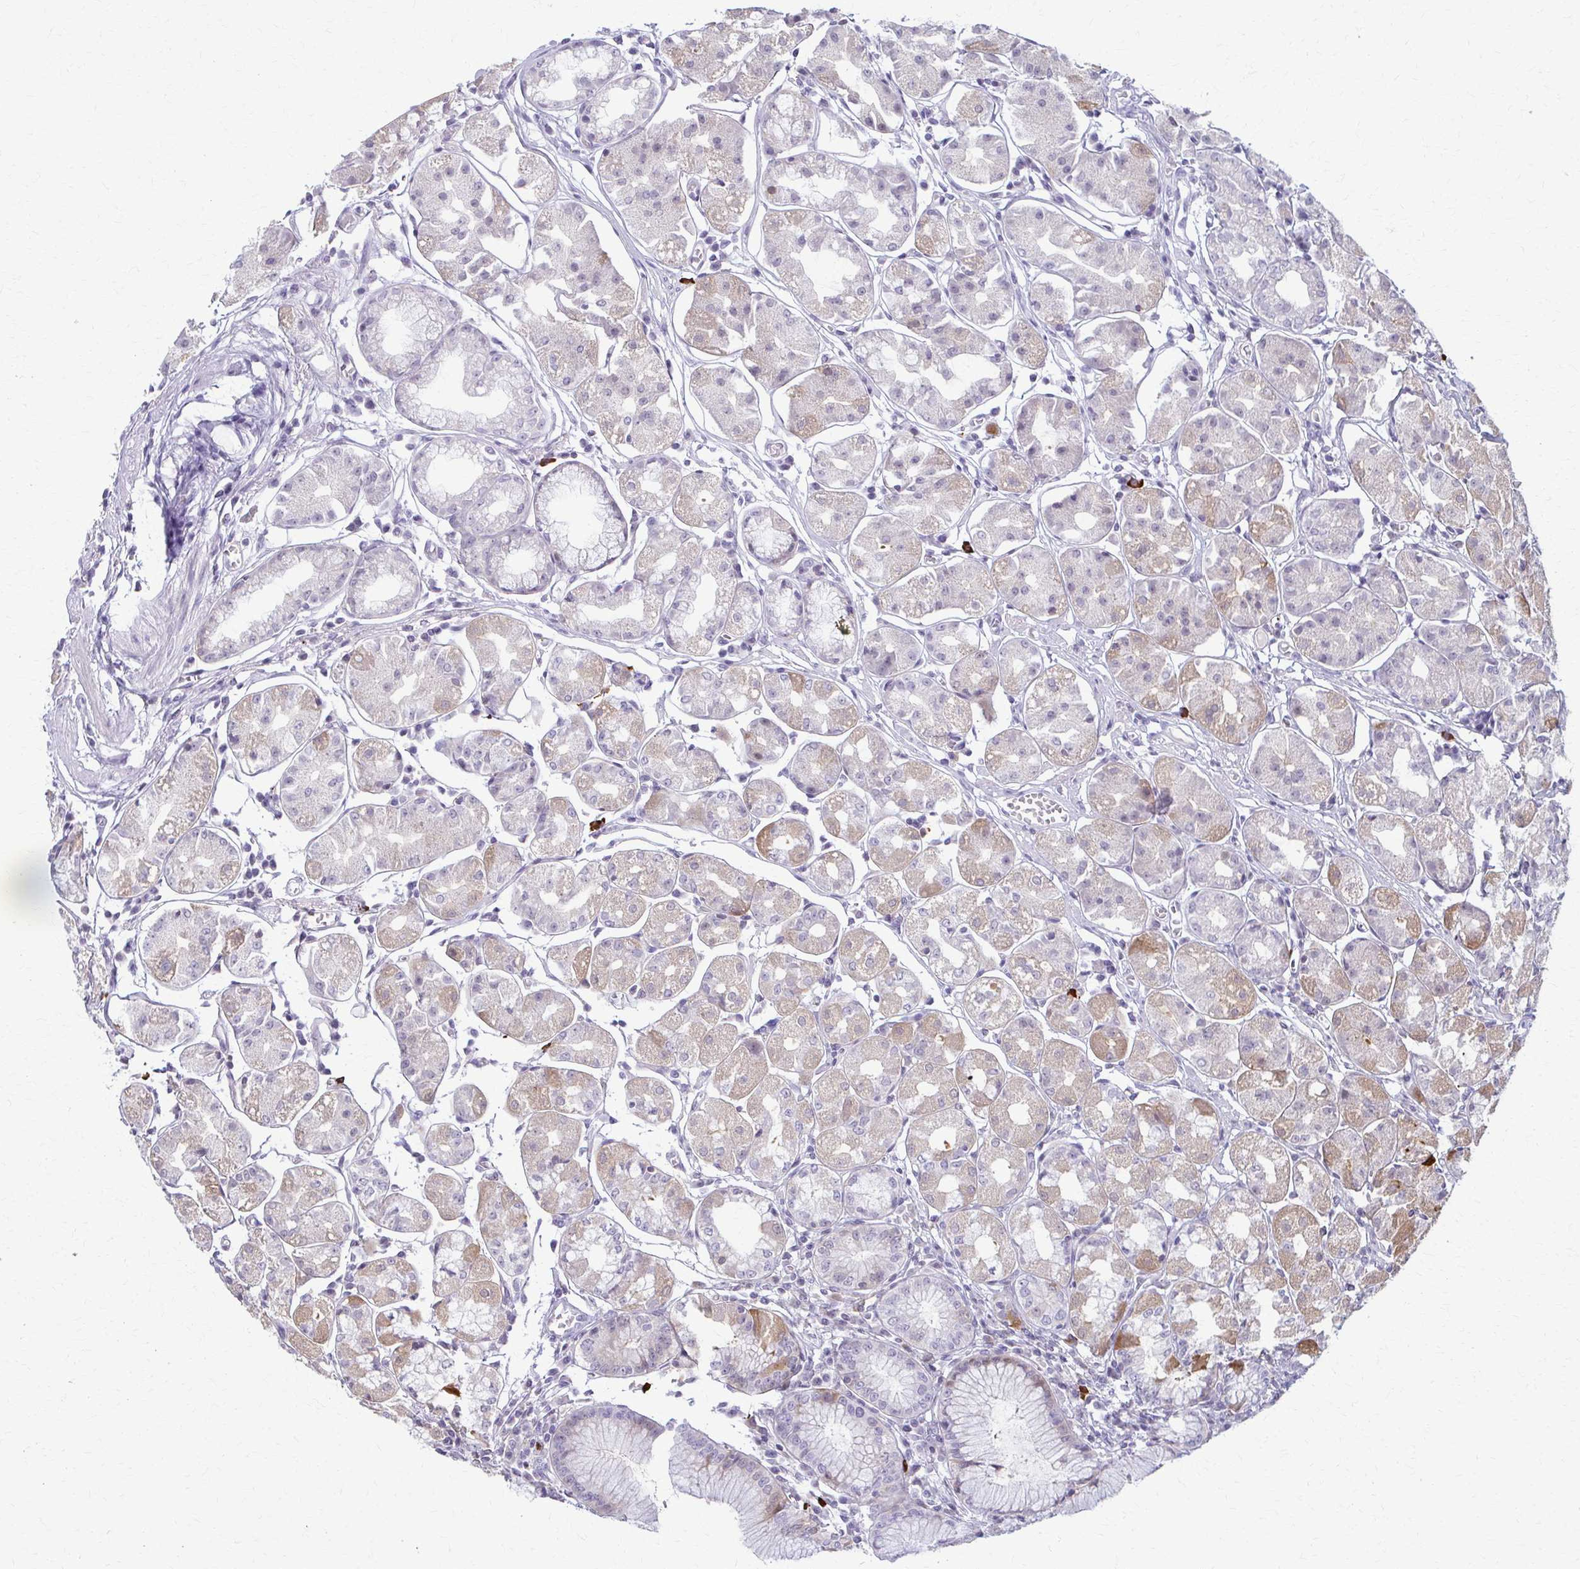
{"staining": {"intensity": "moderate", "quantity": "<25%", "location": "cytoplasmic/membranous"}, "tissue": "stomach", "cell_type": "Glandular cells", "image_type": "normal", "snomed": [{"axis": "morphology", "description": "Normal tissue, NOS"}, {"axis": "topography", "description": "Stomach"}], "caption": "Moderate cytoplasmic/membranous staining for a protein is identified in about <25% of glandular cells of benign stomach using immunohistochemistry.", "gene": "LDLRAP1", "patient": {"sex": "male", "age": 55}}